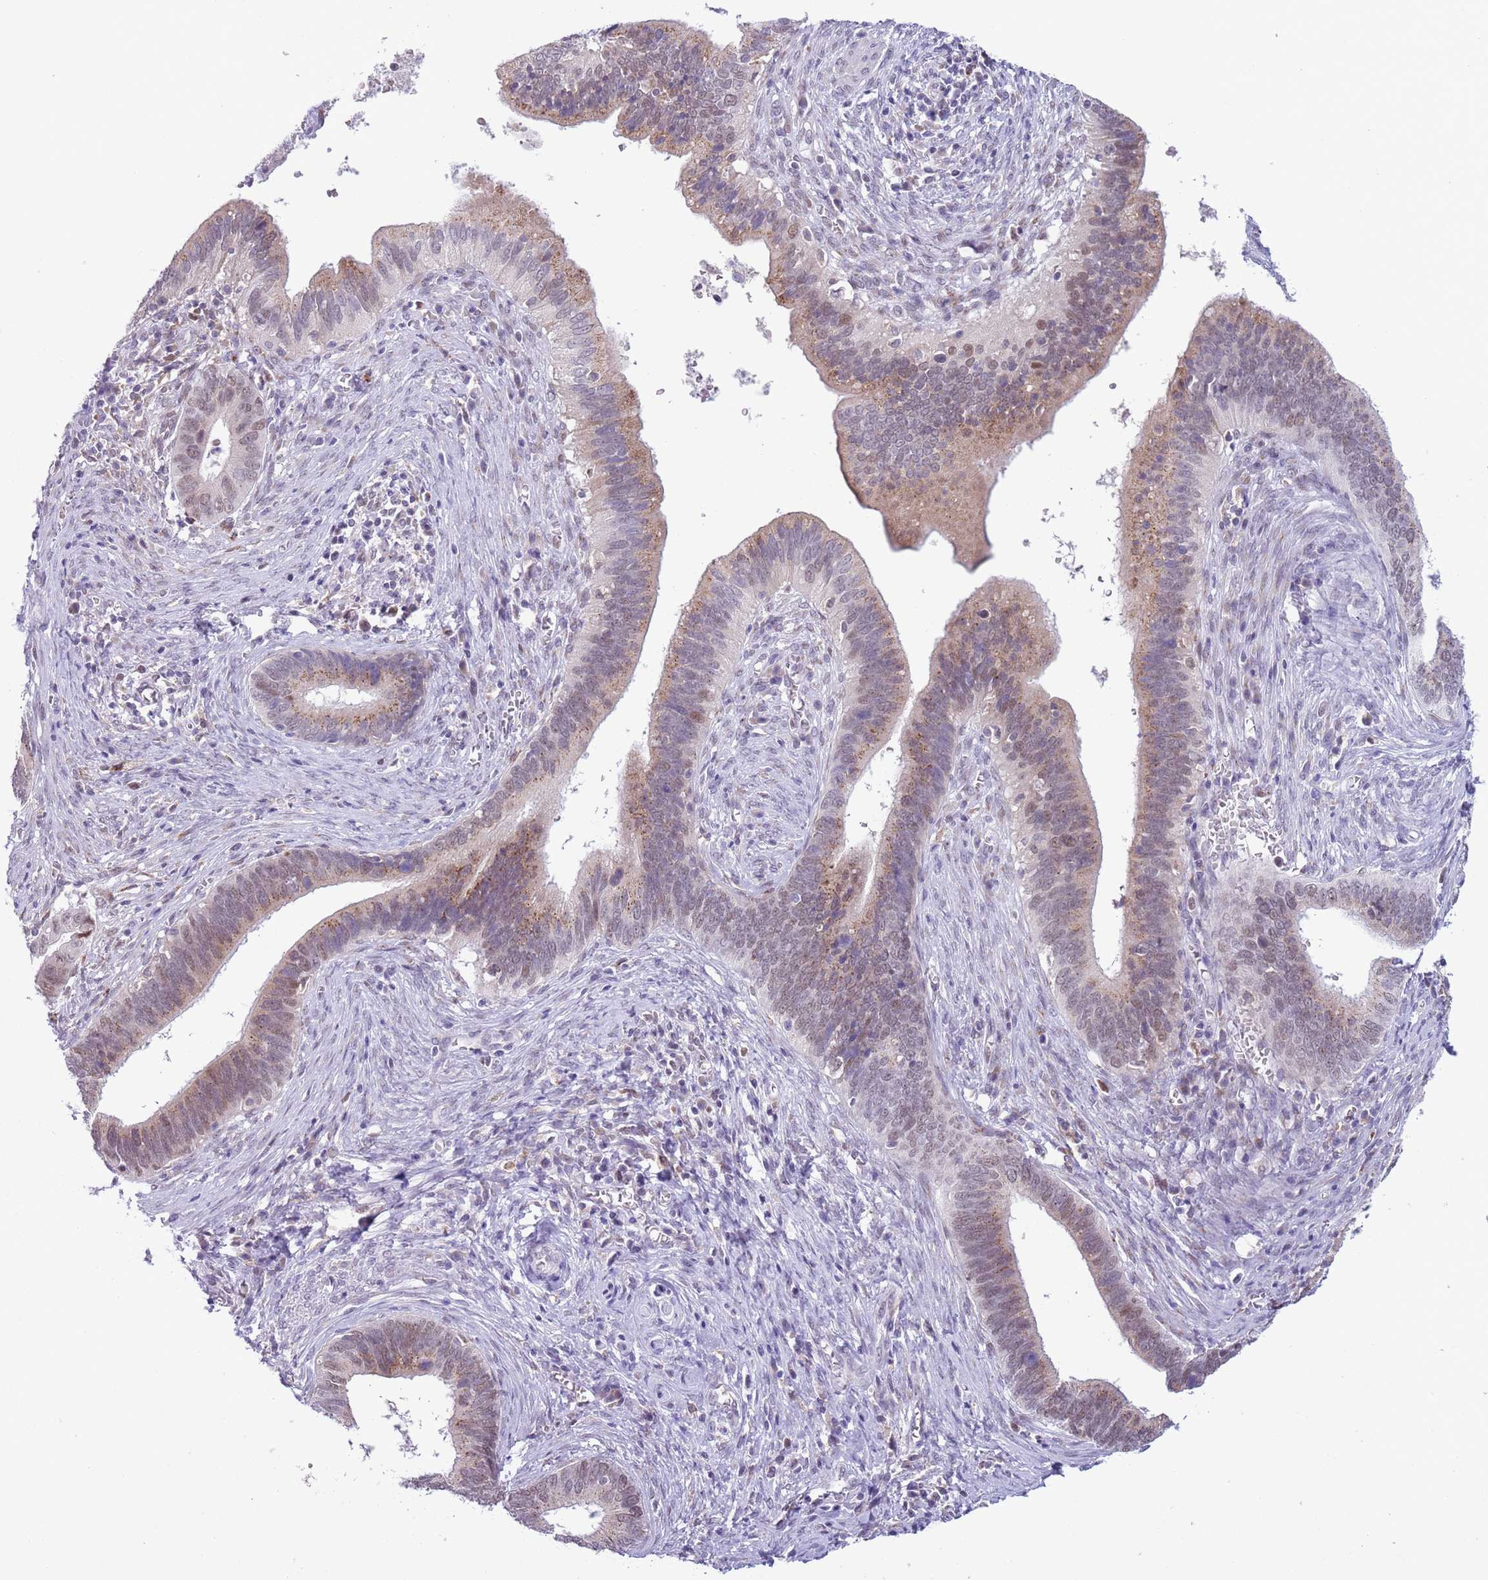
{"staining": {"intensity": "moderate", "quantity": "25%-75%", "location": "cytoplasmic/membranous,nuclear"}, "tissue": "cervical cancer", "cell_type": "Tumor cells", "image_type": "cancer", "snomed": [{"axis": "morphology", "description": "Adenocarcinoma, NOS"}, {"axis": "topography", "description": "Cervix"}], "caption": "Protein staining by immunohistochemistry demonstrates moderate cytoplasmic/membranous and nuclear expression in about 25%-75% of tumor cells in cervical cancer.", "gene": "ZNF576", "patient": {"sex": "female", "age": 42}}